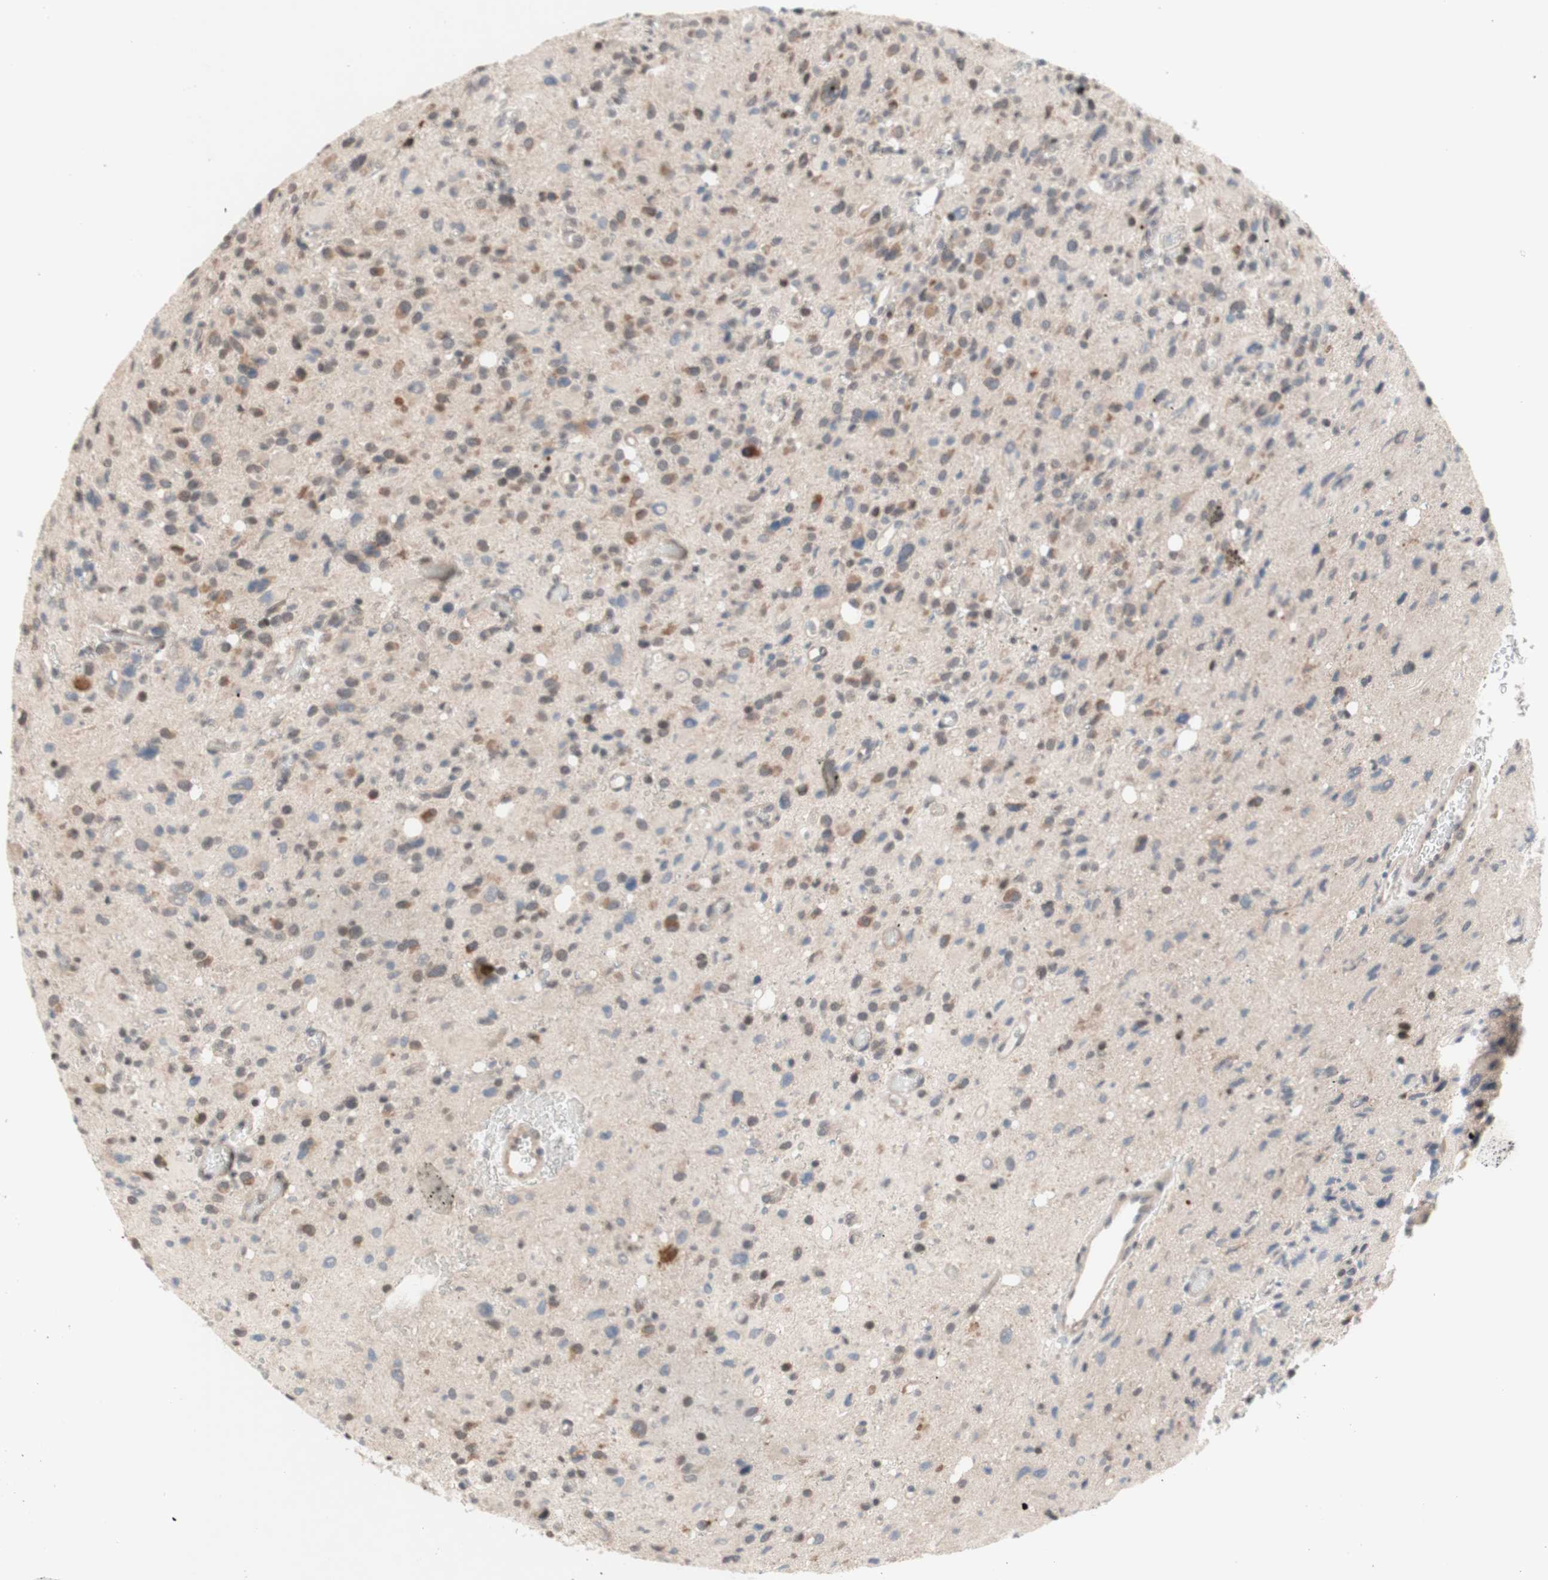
{"staining": {"intensity": "moderate", "quantity": "25%-75%", "location": "cytoplasmic/membranous"}, "tissue": "glioma", "cell_type": "Tumor cells", "image_type": "cancer", "snomed": [{"axis": "morphology", "description": "Glioma, malignant, High grade"}, {"axis": "topography", "description": "Brain"}], "caption": "Immunohistochemical staining of glioma exhibits medium levels of moderate cytoplasmic/membranous protein positivity in approximately 25%-75% of tumor cells.", "gene": "CD55", "patient": {"sex": "male", "age": 48}}